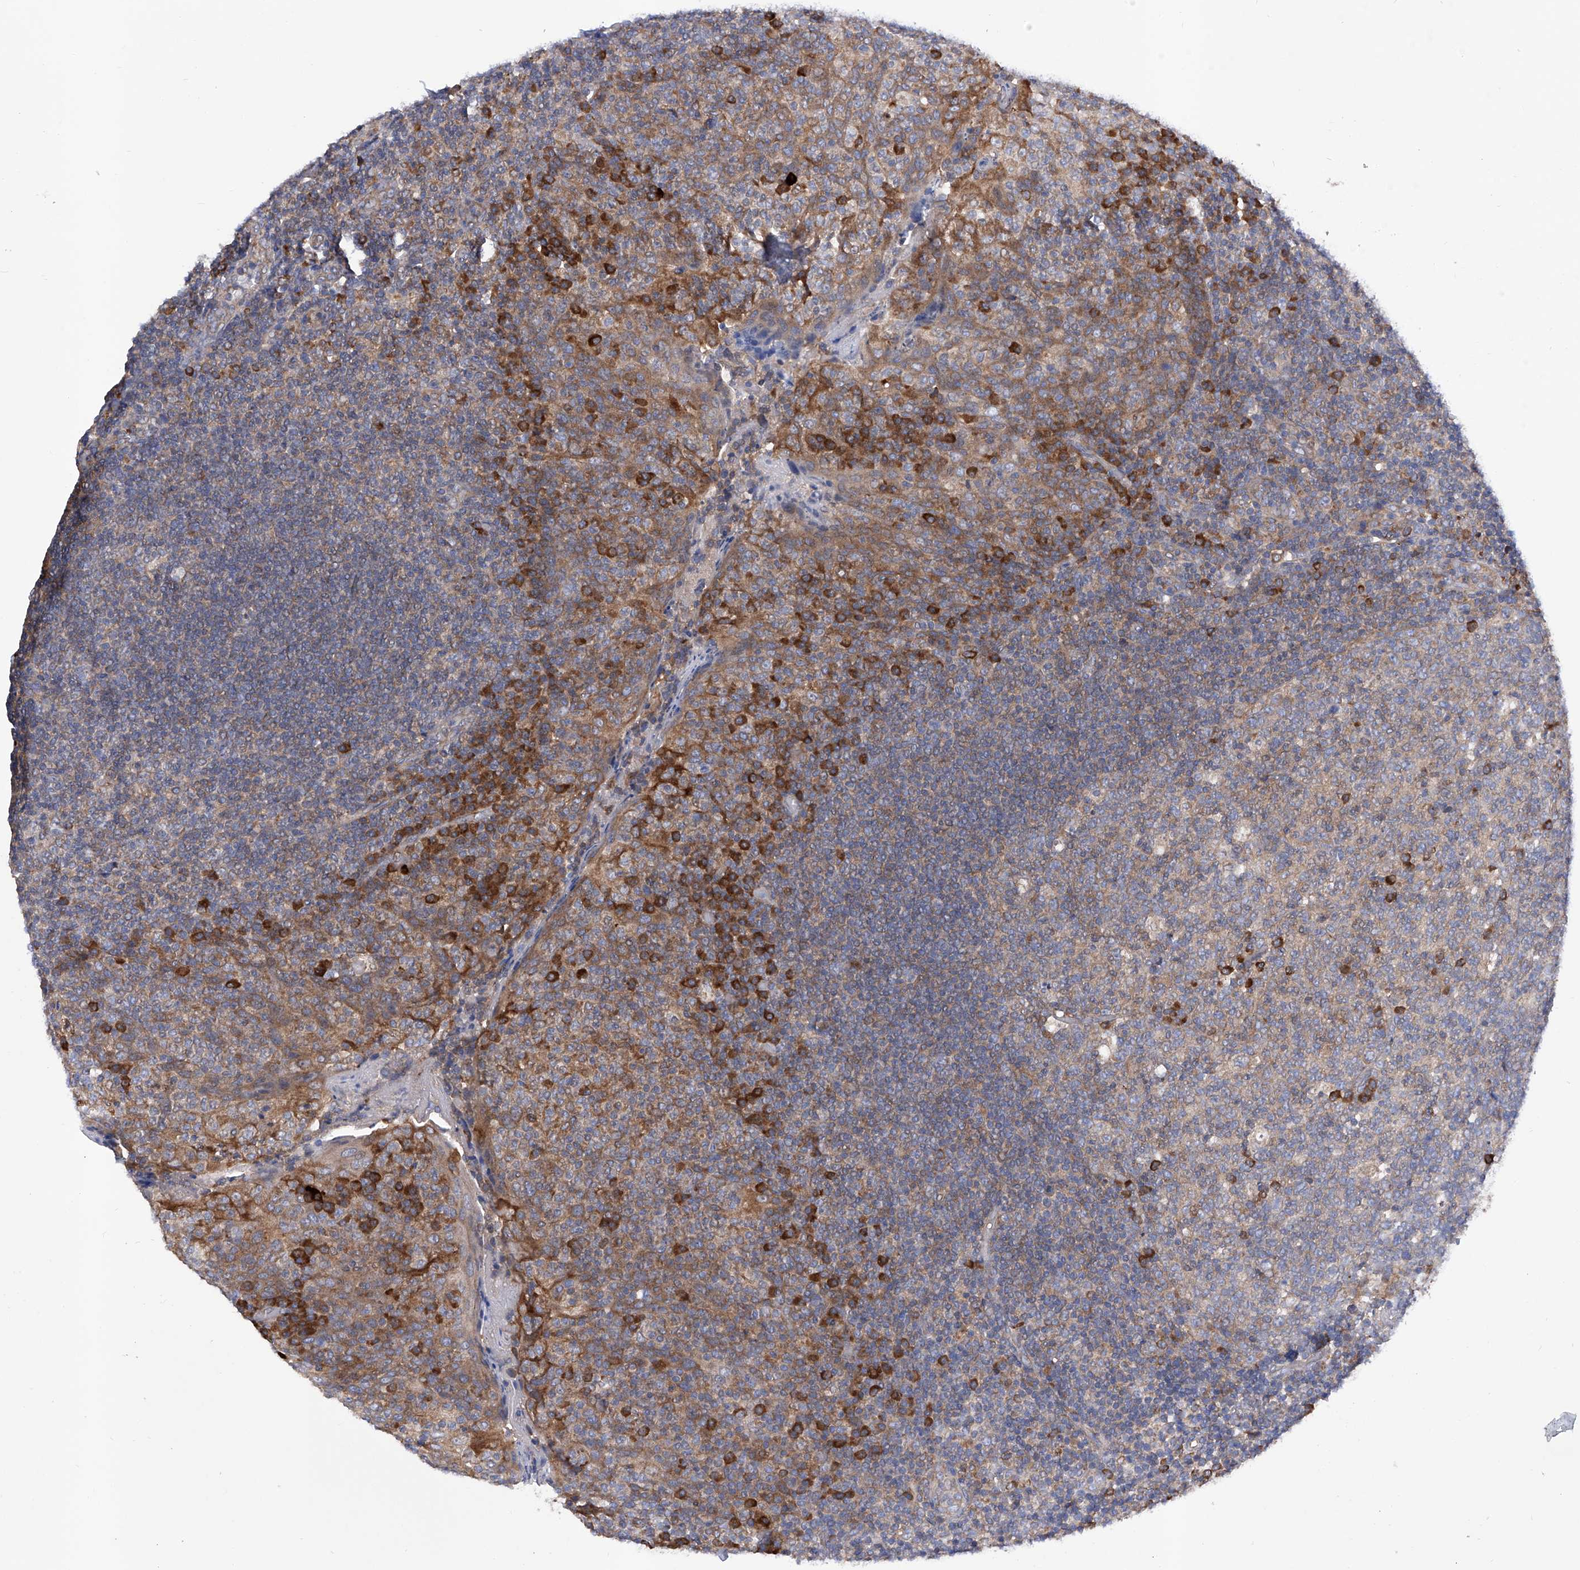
{"staining": {"intensity": "strong", "quantity": "<25%", "location": "cytoplasmic/membranous"}, "tissue": "tonsil", "cell_type": "Germinal center cells", "image_type": "normal", "snomed": [{"axis": "morphology", "description": "Normal tissue, NOS"}, {"axis": "topography", "description": "Tonsil"}], "caption": "Unremarkable tonsil shows strong cytoplasmic/membranous expression in about <25% of germinal center cells.", "gene": "INPP5B", "patient": {"sex": "female", "age": 19}}